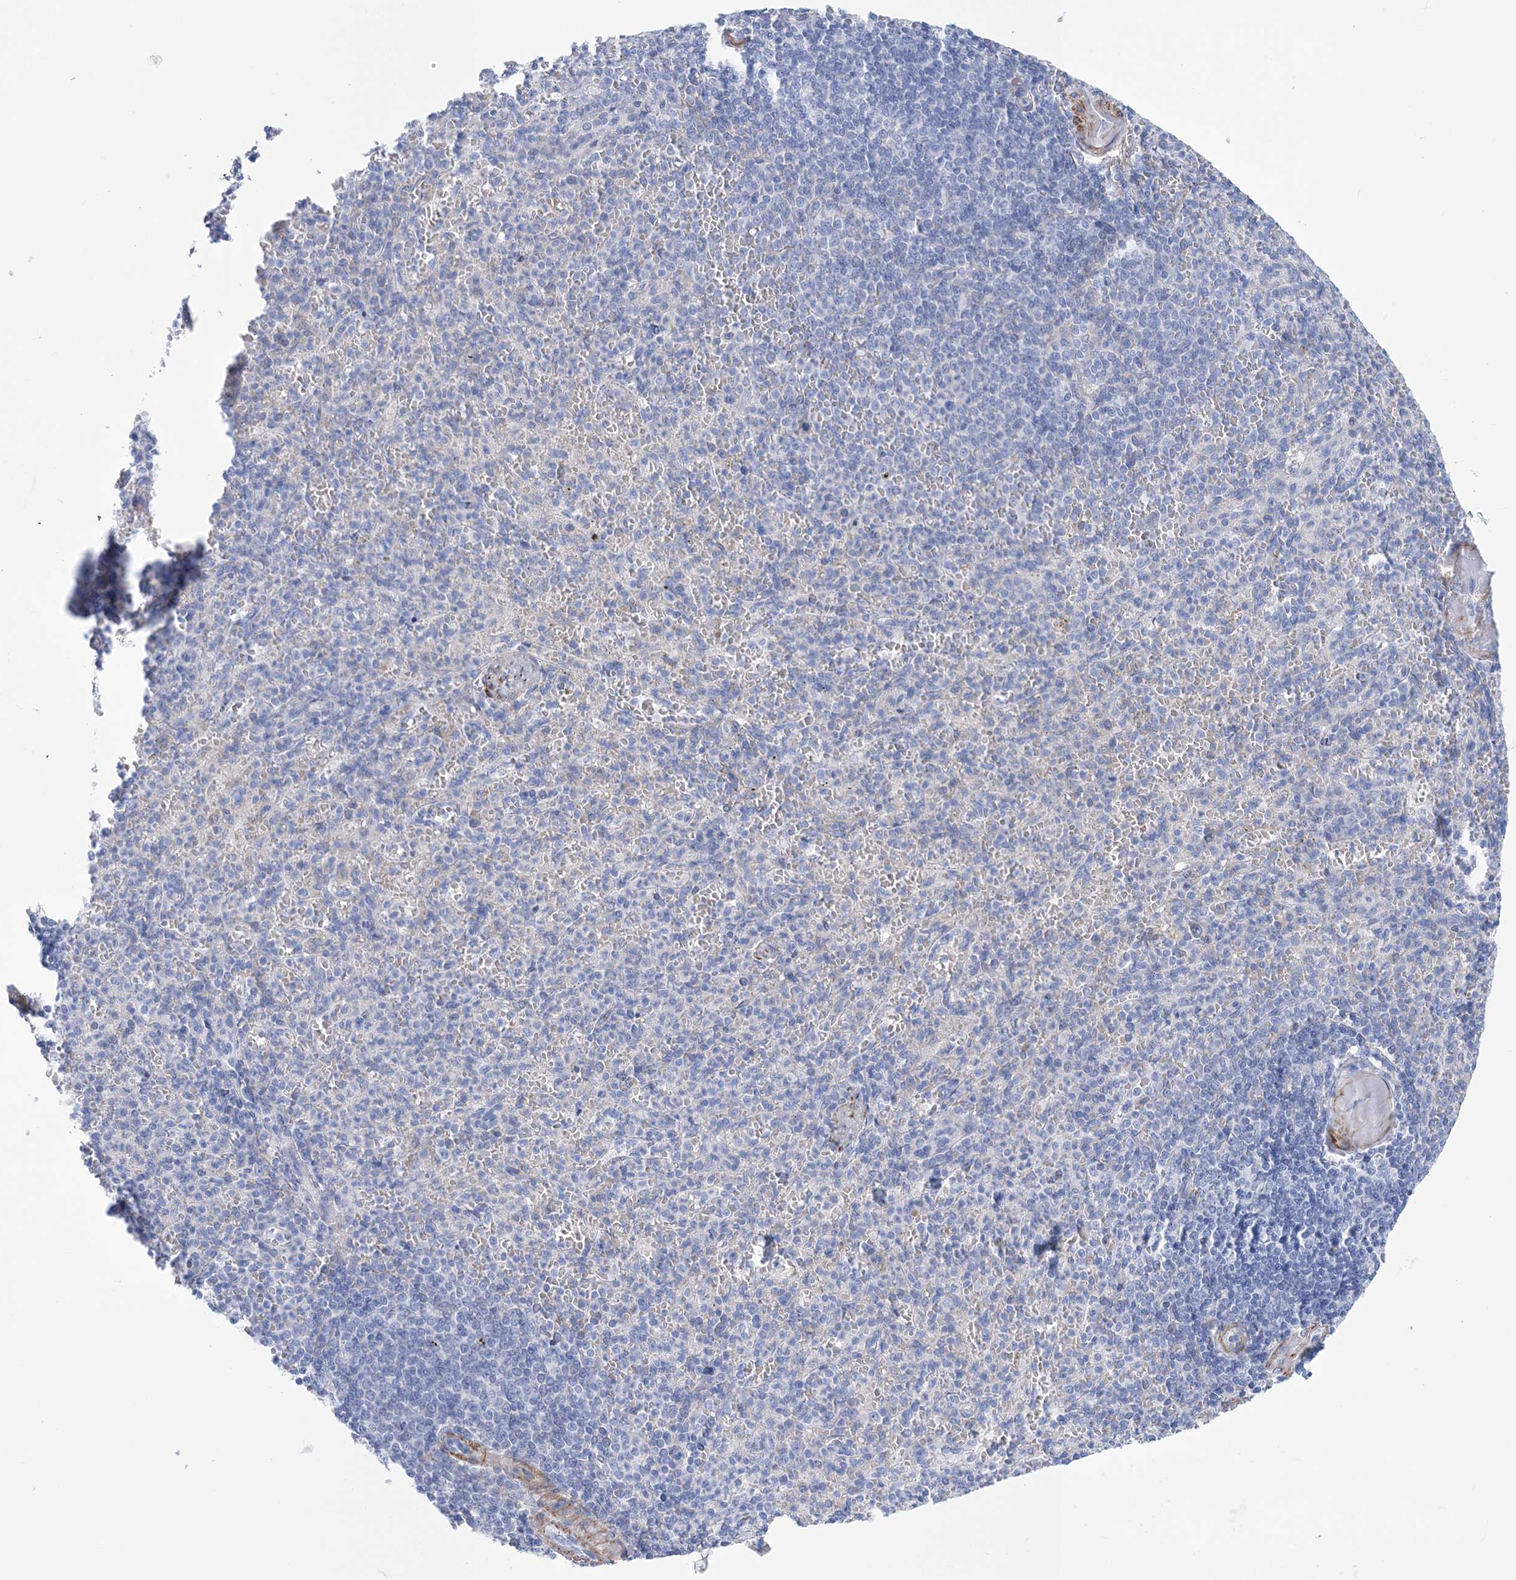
{"staining": {"intensity": "negative", "quantity": "none", "location": "none"}, "tissue": "spleen", "cell_type": "Cells in red pulp", "image_type": "normal", "snomed": [{"axis": "morphology", "description": "Normal tissue, NOS"}, {"axis": "topography", "description": "Spleen"}], "caption": "Immunohistochemistry (IHC) of benign spleen demonstrates no staining in cells in red pulp.", "gene": "WDR74", "patient": {"sex": "female", "age": 74}}